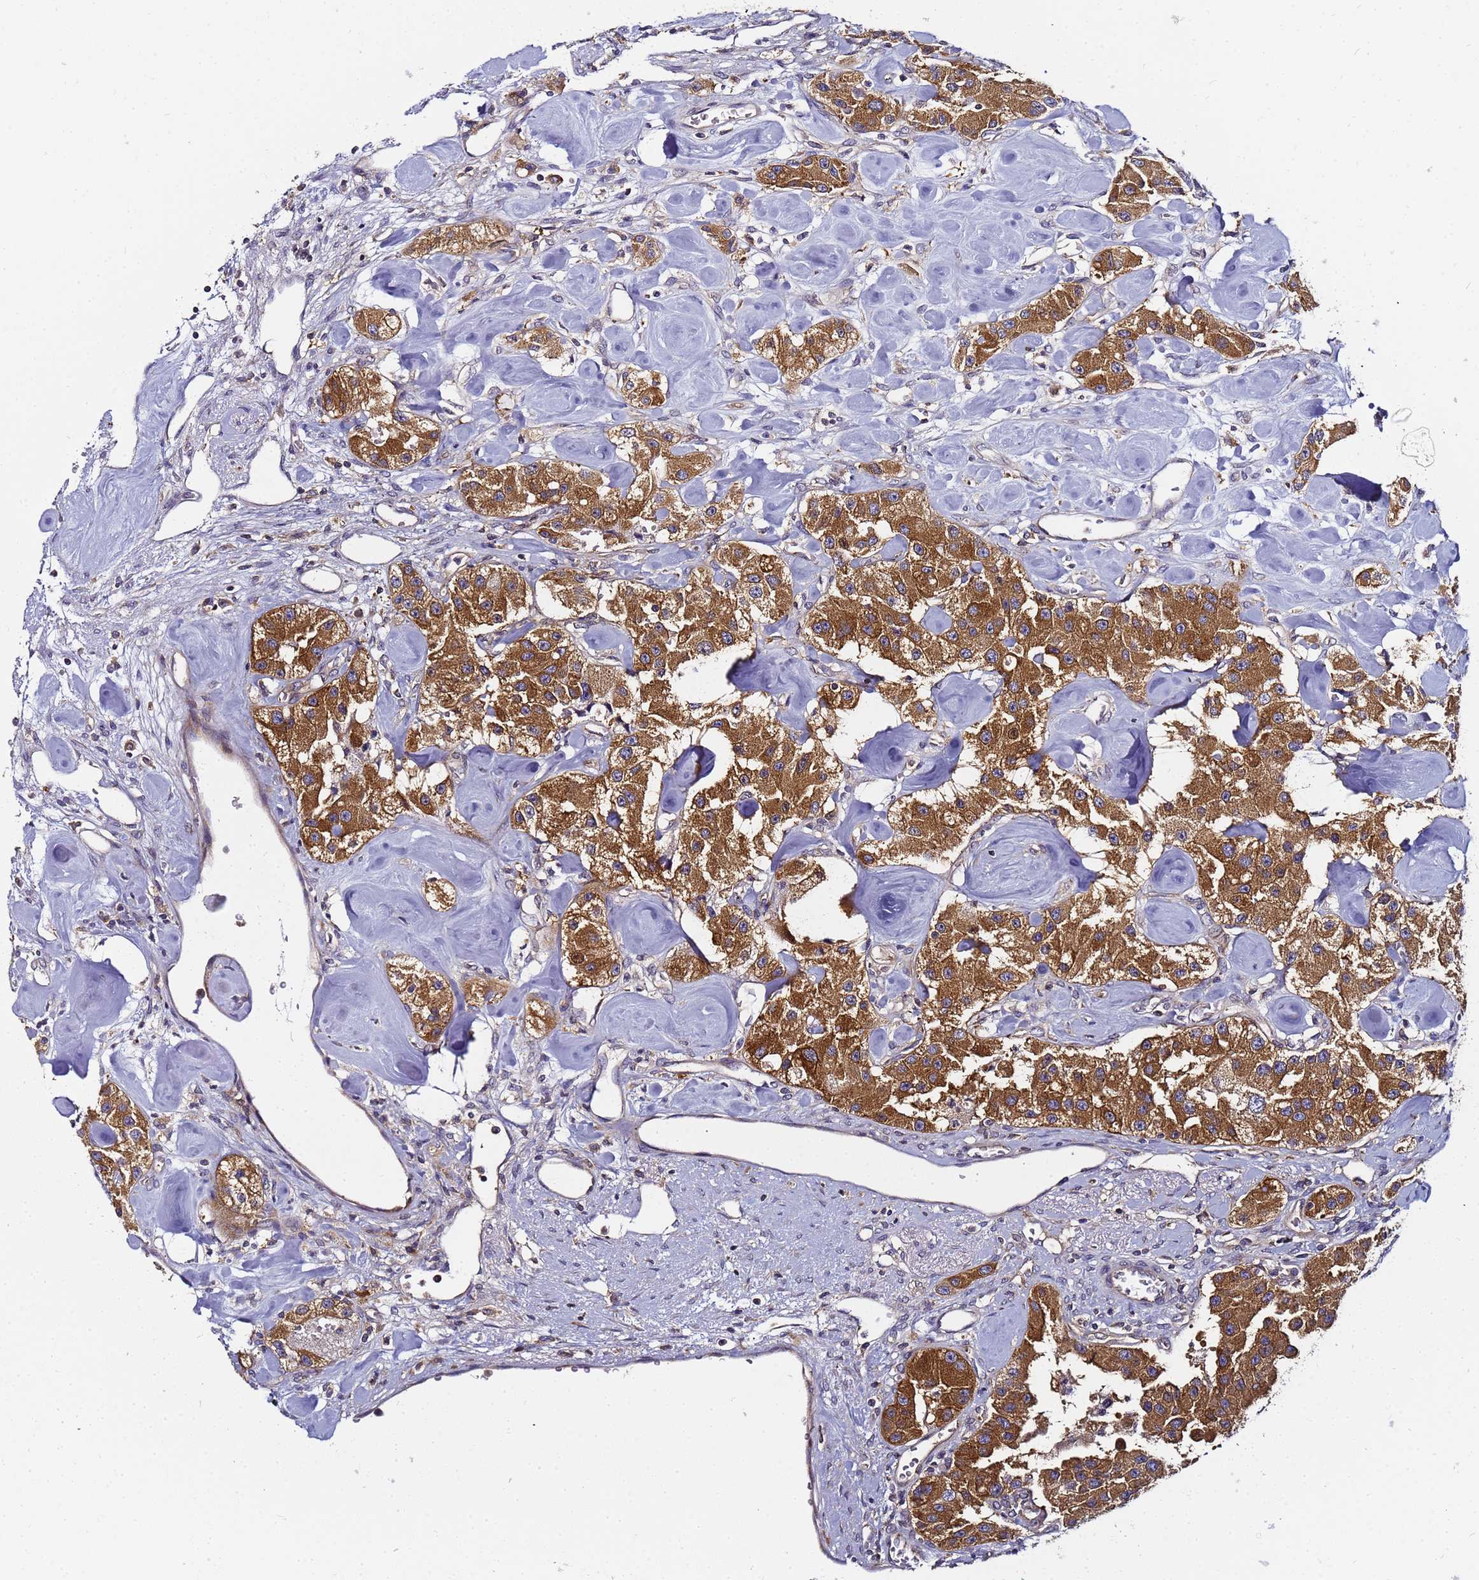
{"staining": {"intensity": "strong", "quantity": ">75%", "location": "cytoplasmic/membranous"}, "tissue": "carcinoid", "cell_type": "Tumor cells", "image_type": "cancer", "snomed": [{"axis": "morphology", "description": "Carcinoid, malignant, NOS"}, {"axis": "topography", "description": "Pancreas"}], "caption": "Immunohistochemical staining of human carcinoid (malignant) reveals strong cytoplasmic/membranous protein expression in about >75% of tumor cells.", "gene": "CHM", "patient": {"sex": "male", "age": 41}}